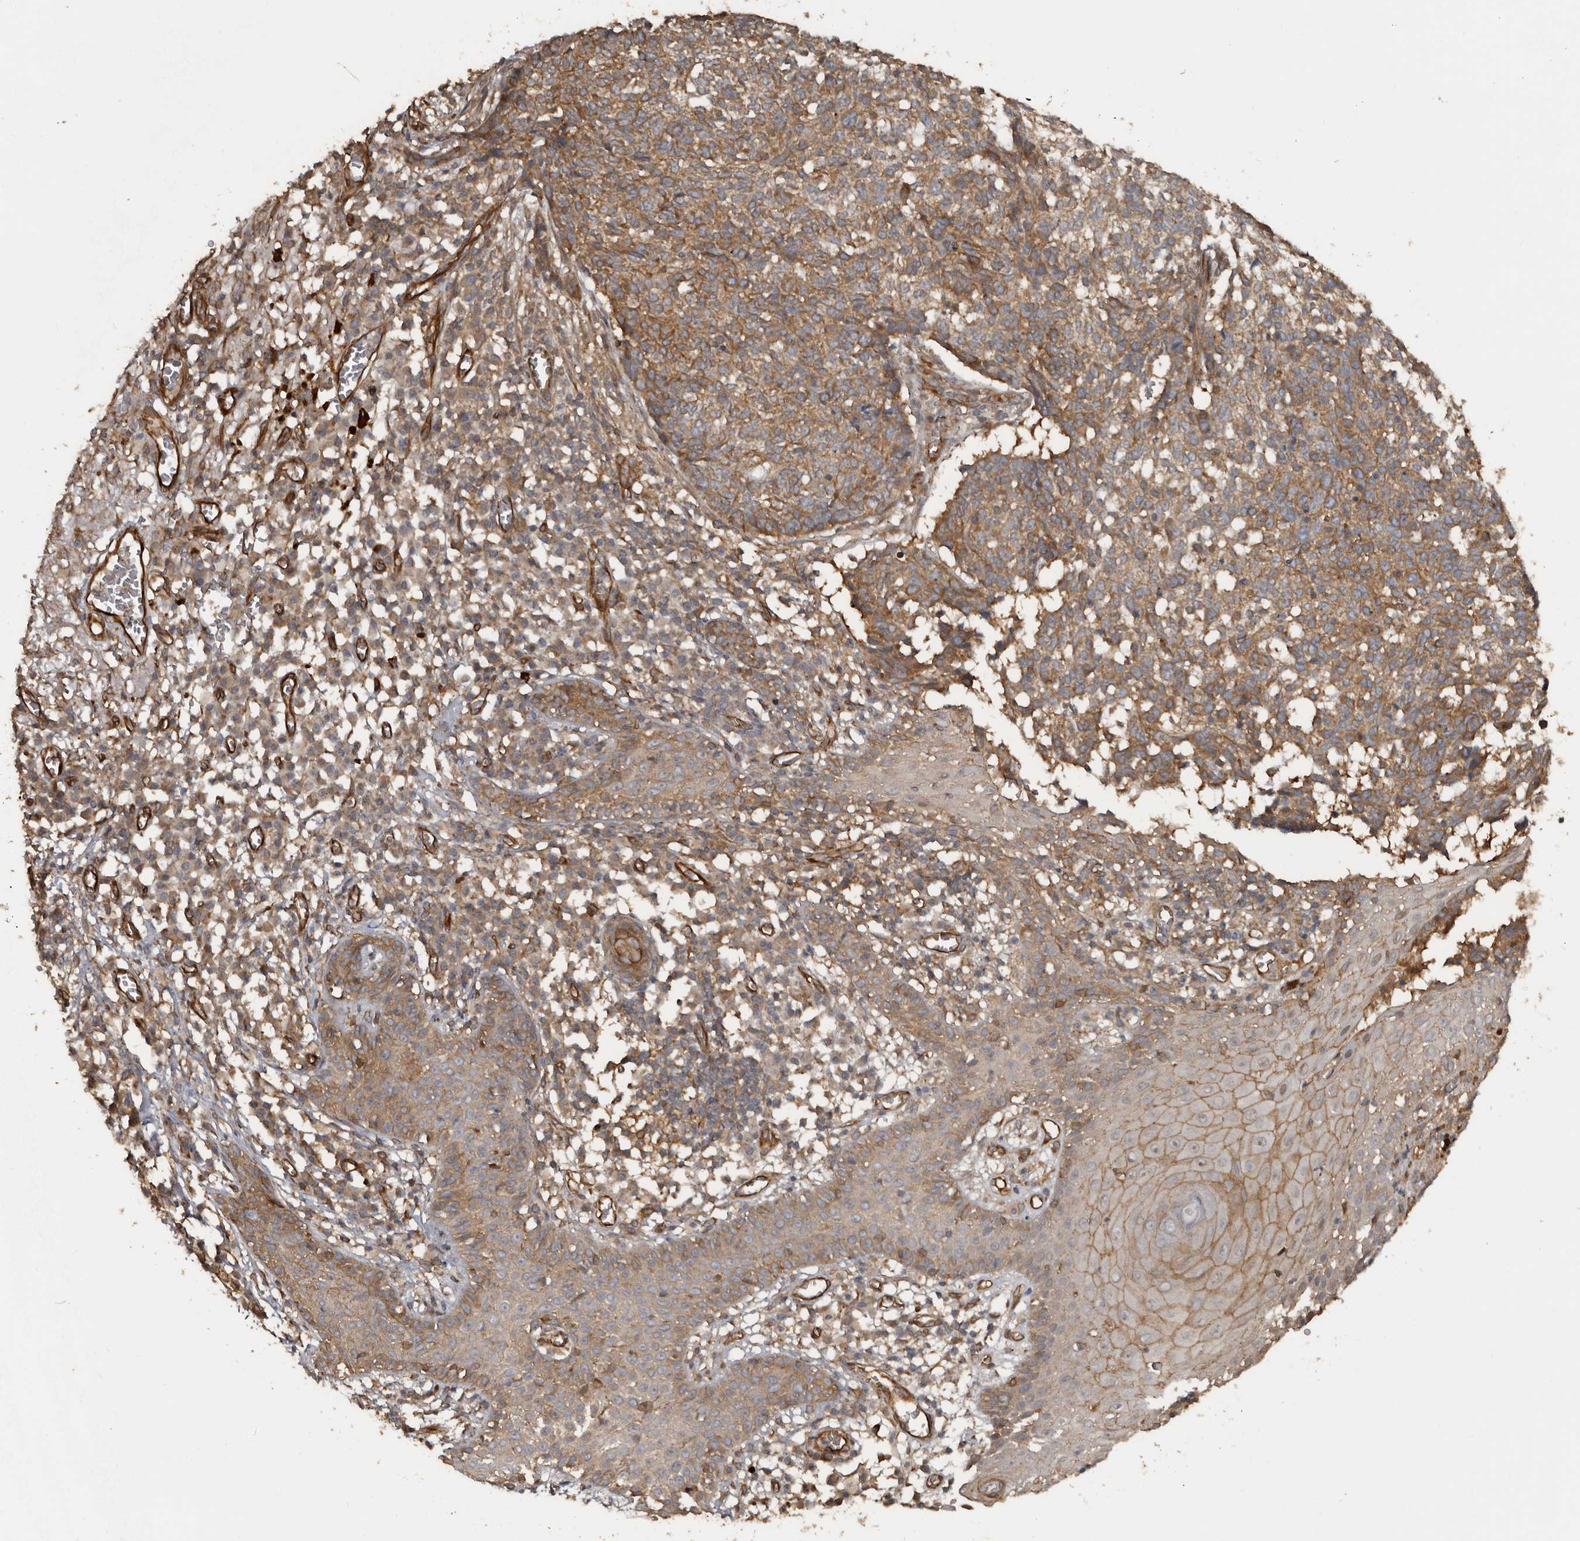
{"staining": {"intensity": "moderate", "quantity": ">75%", "location": "cytoplasmic/membranous"}, "tissue": "skin cancer", "cell_type": "Tumor cells", "image_type": "cancer", "snomed": [{"axis": "morphology", "description": "Basal cell carcinoma"}, {"axis": "topography", "description": "Skin"}], "caption": "An immunohistochemistry histopathology image of neoplastic tissue is shown. Protein staining in brown labels moderate cytoplasmic/membranous positivity in skin basal cell carcinoma within tumor cells. Using DAB (3,3'-diaminobenzidine) (brown) and hematoxylin (blue) stains, captured at high magnification using brightfield microscopy.", "gene": "EXOC3L1", "patient": {"sex": "male", "age": 85}}